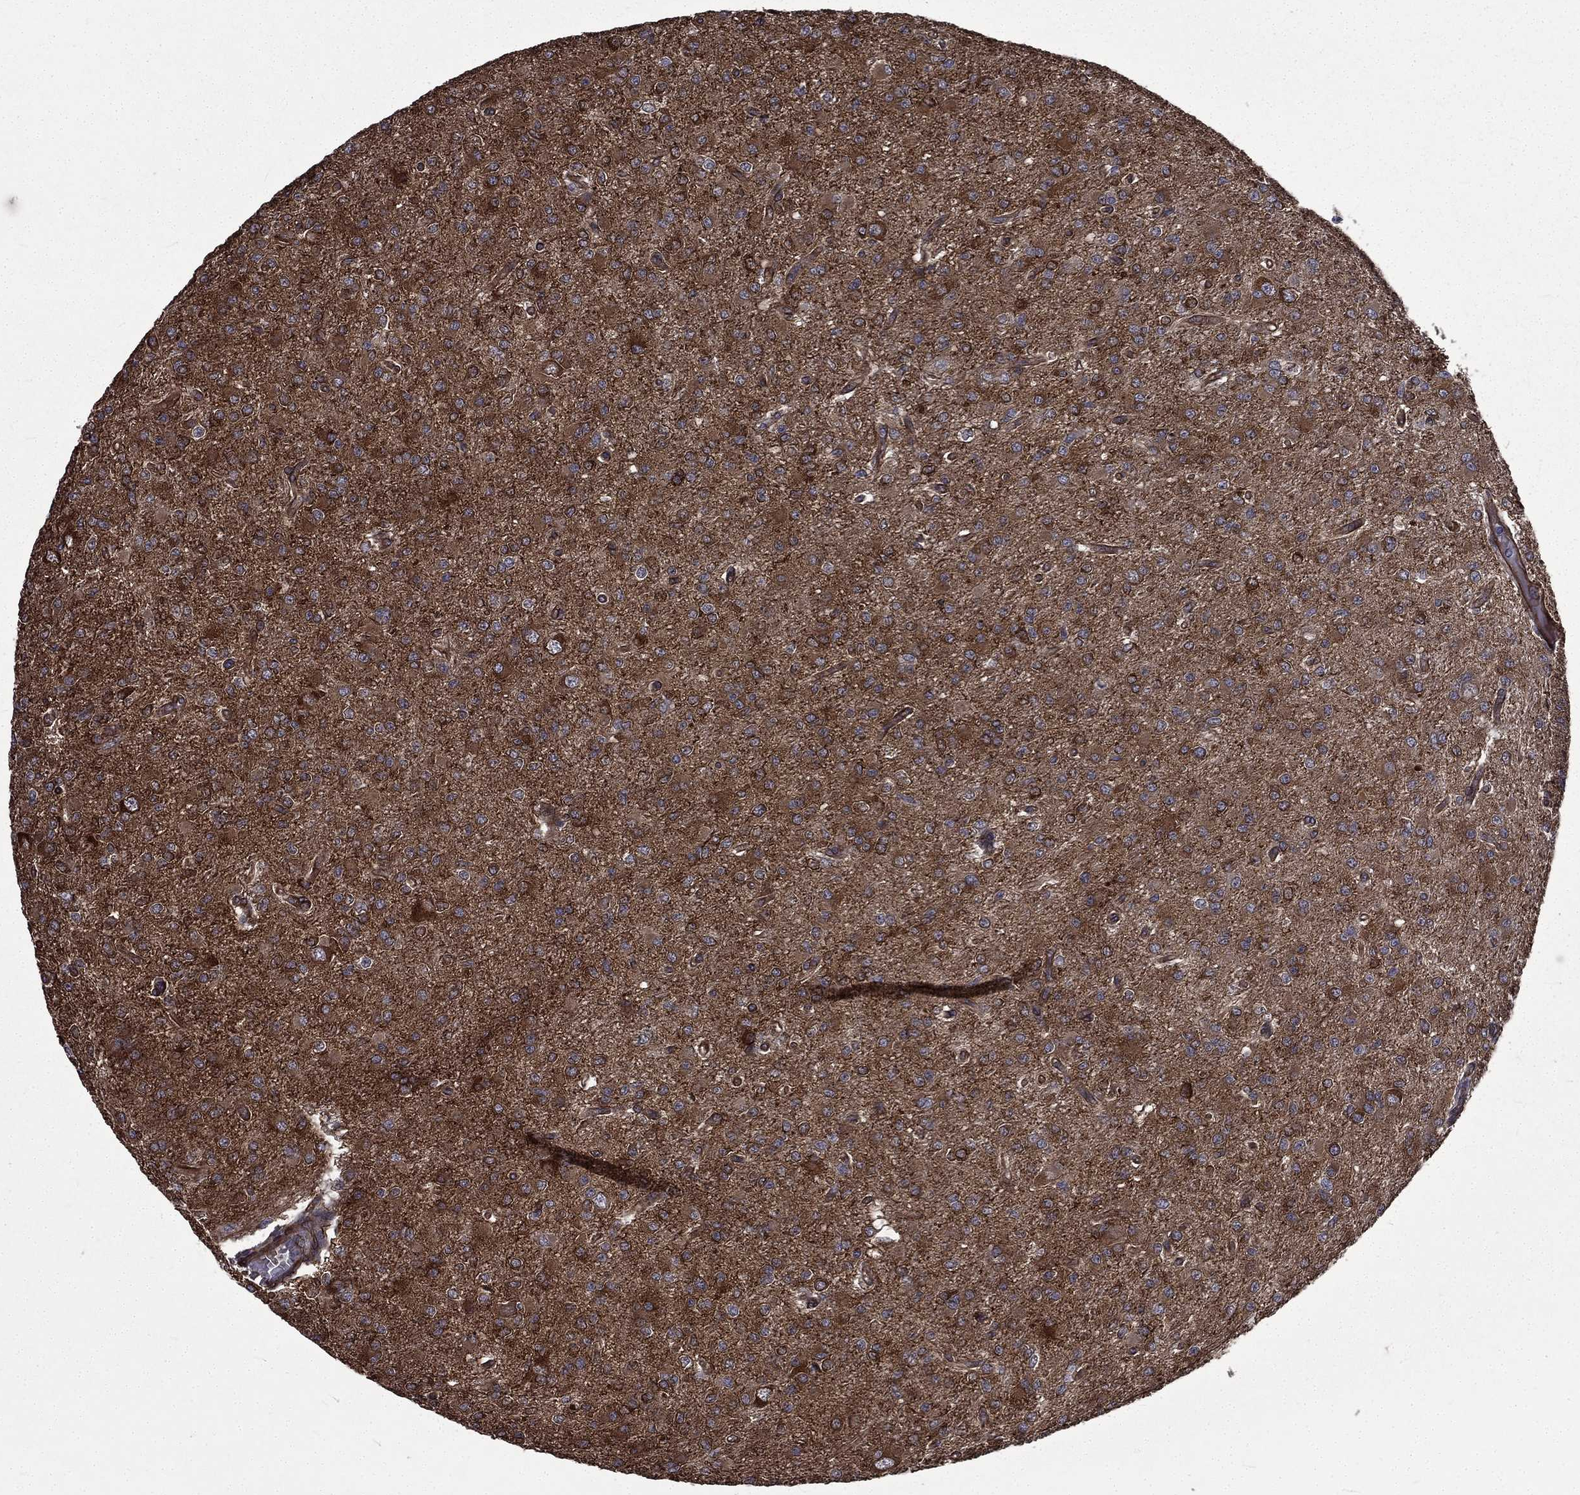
{"staining": {"intensity": "moderate", "quantity": ">75%", "location": "cytoplasmic/membranous"}, "tissue": "glioma", "cell_type": "Tumor cells", "image_type": "cancer", "snomed": [{"axis": "morphology", "description": "Glioma, malignant, Low grade"}, {"axis": "topography", "description": "Brain"}], "caption": "Immunohistochemistry (IHC) photomicrograph of neoplastic tissue: malignant glioma (low-grade) stained using immunohistochemistry demonstrates medium levels of moderate protein expression localized specifically in the cytoplasmic/membranous of tumor cells, appearing as a cytoplasmic/membranous brown color.", "gene": "PPFIBP1", "patient": {"sex": "male", "age": 27}}